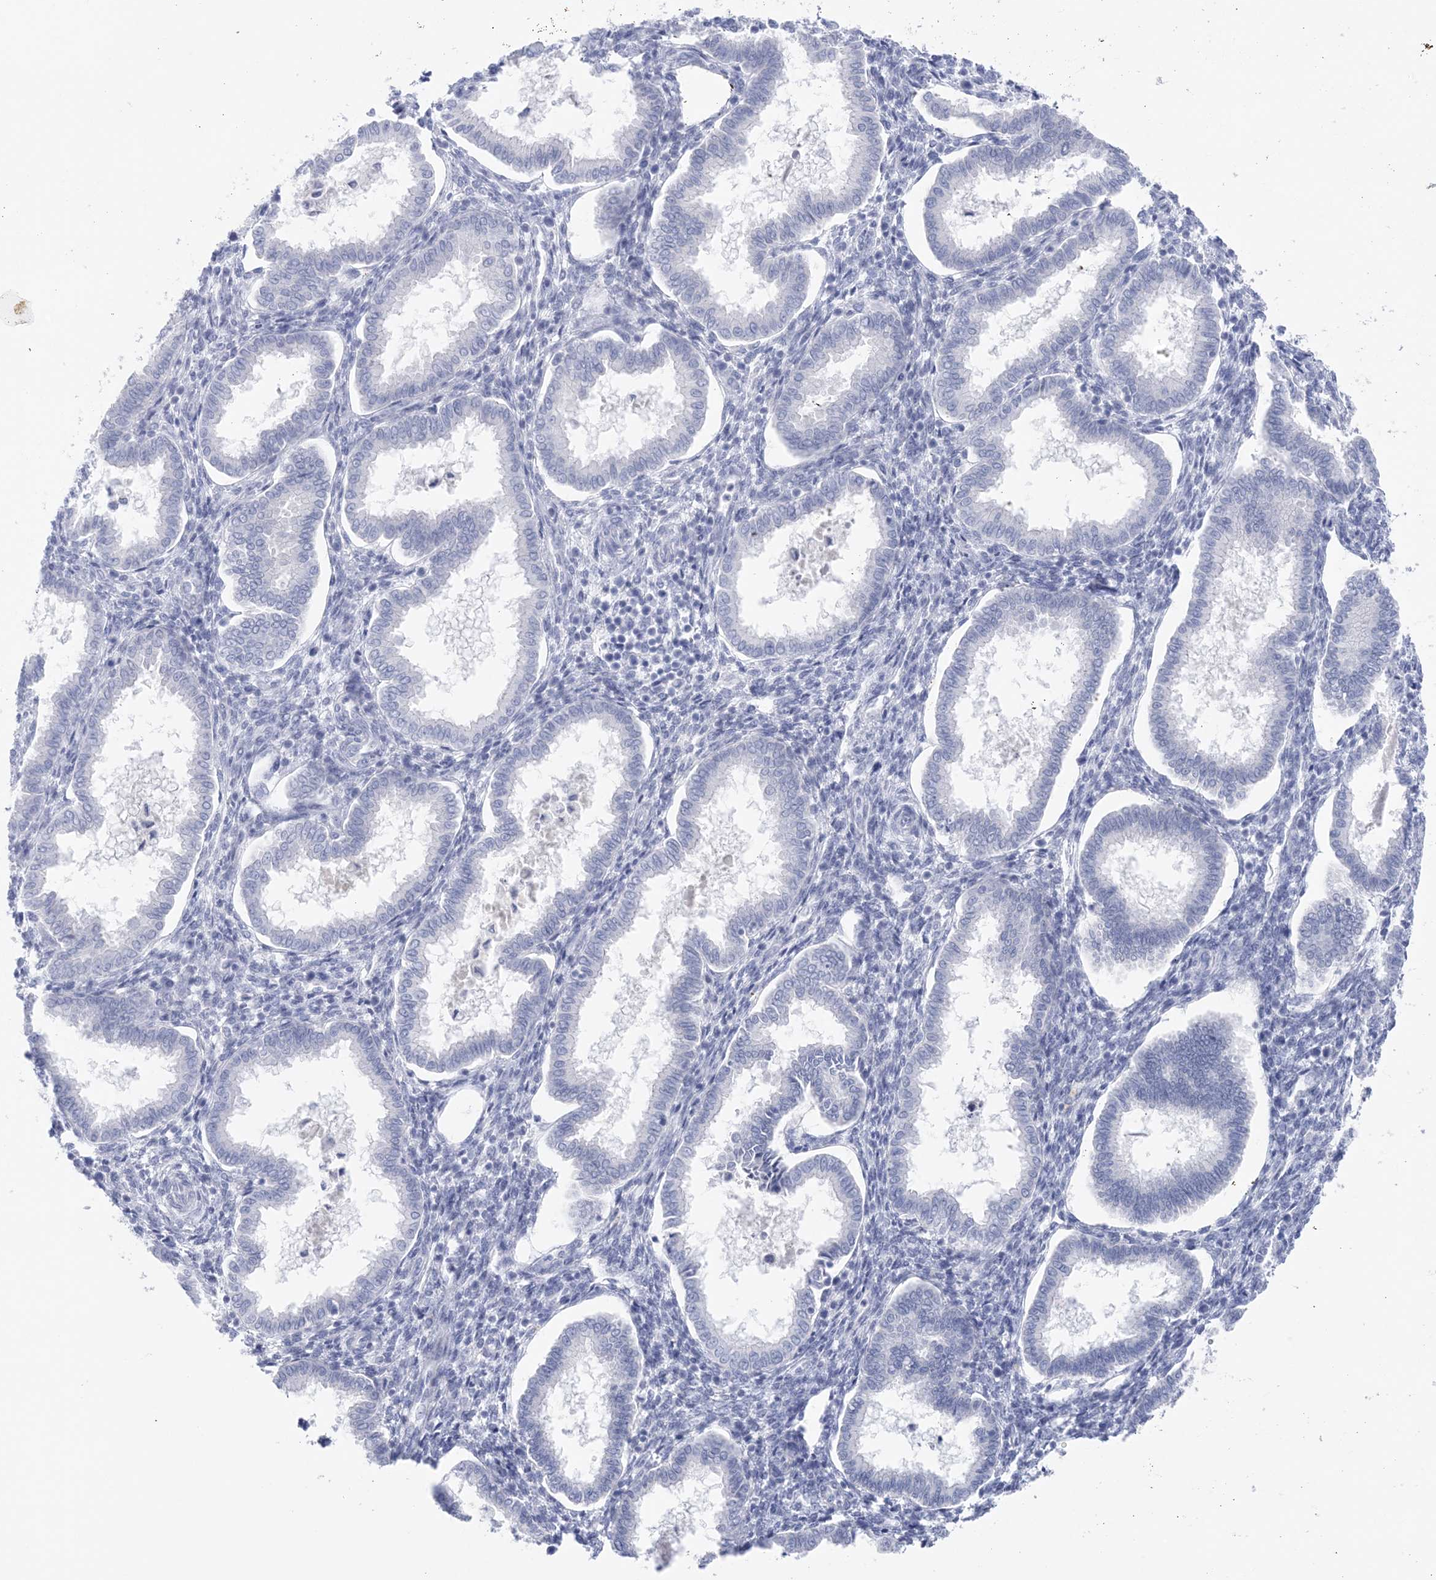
{"staining": {"intensity": "negative", "quantity": "none", "location": "none"}, "tissue": "endometrium", "cell_type": "Cells in endometrial stroma", "image_type": "normal", "snomed": [{"axis": "morphology", "description": "Normal tissue, NOS"}, {"axis": "topography", "description": "Endometrium"}], "caption": "Cells in endometrial stroma are negative for brown protein staining in unremarkable endometrium. (Stains: DAB (3,3'-diaminobenzidine) IHC with hematoxylin counter stain, Microscopy: brightfield microscopy at high magnification).", "gene": "SH3YL1", "patient": {"sex": "female", "age": 24}}